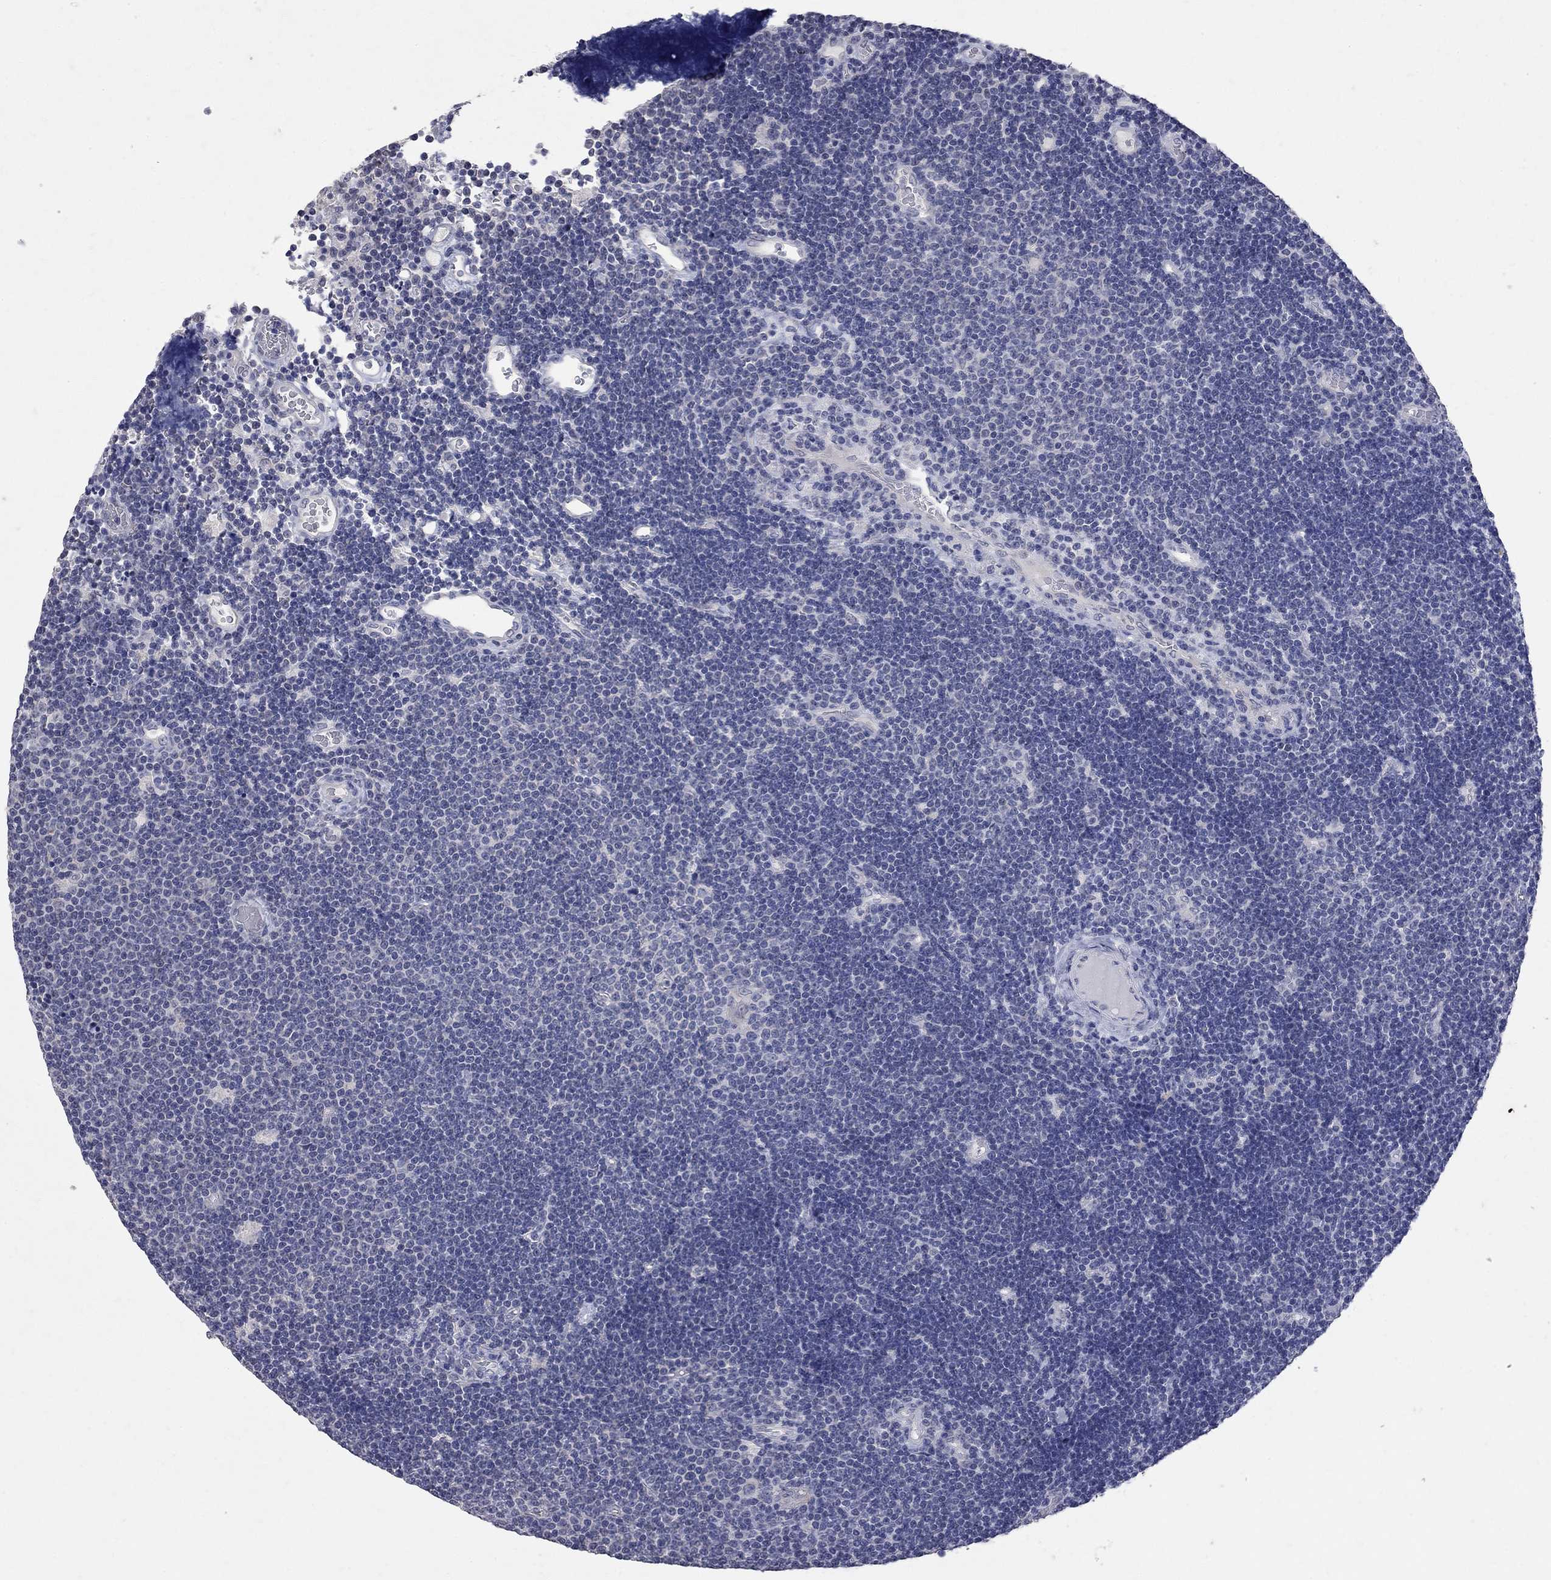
{"staining": {"intensity": "negative", "quantity": "none", "location": "none"}, "tissue": "lymphoma", "cell_type": "Tumor cells", "image_type": "cancer", "snomed": [{"axis": "morphology", "description": "Malignant lymphoma, non-Hodgkin's type, Low grade"}, {"axis": "topography", "description": "Brain"}], "caption": "DAB immunohistochemical staining of human low-grade malignant lymphoma, non-Hodgkin's type exhibits no significant positivity in tumor cells.", "gene": "NOS2", "patient": {"sex": "female", "age": 66}}